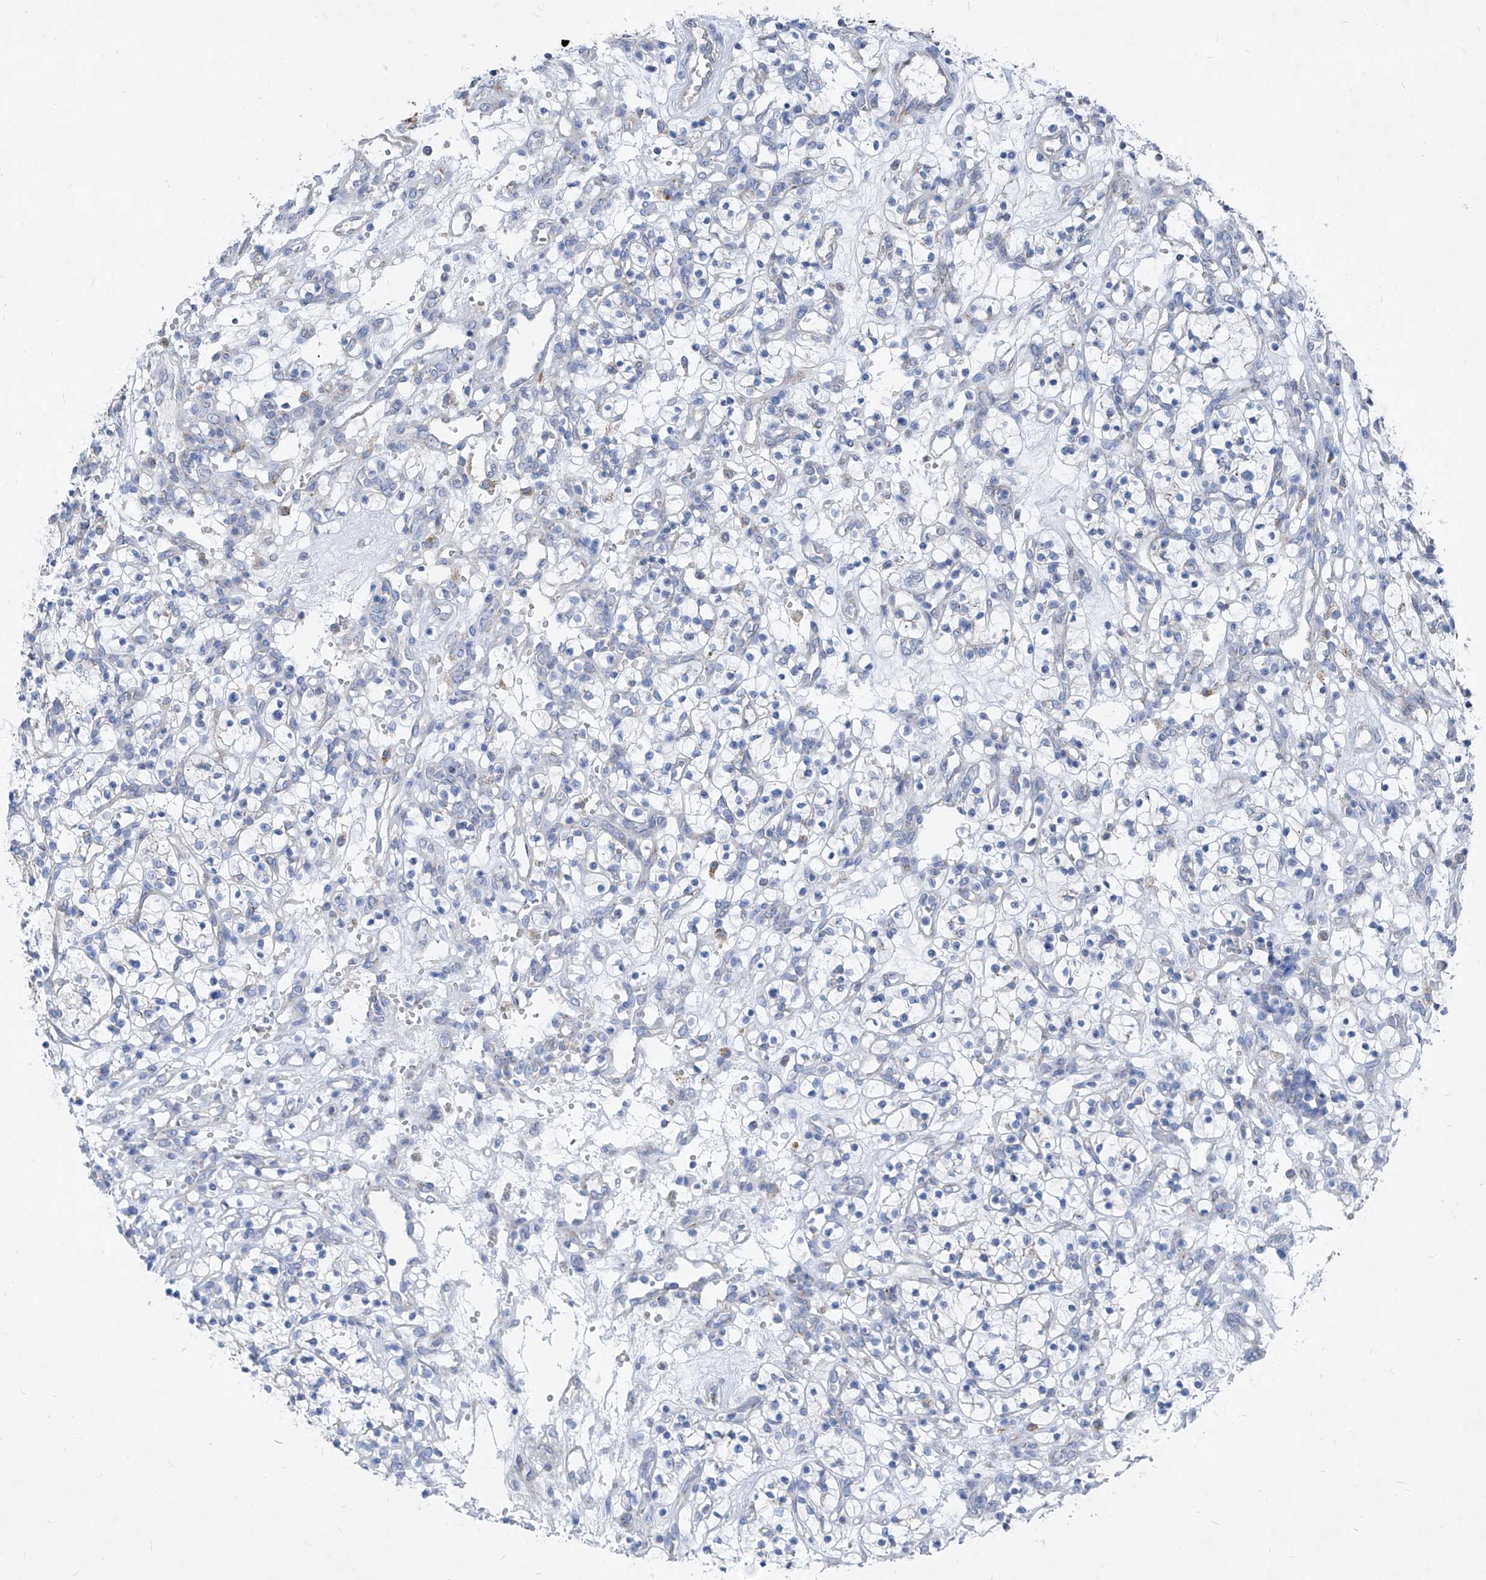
{"staining": {"intensity": "negative", "quantity": "none", "location": "none"}, "tissue": "renal cancer", "cell_type": "Tumor cells", "image_type": "cancer", "snomed": [{"axis": "morphology", "description": "Adenocarcinoma, NOS"}, {"axis": "topography", "description": "Kidney"}], "caption": "A photomicrograph of human renal cancer (adenocarcinoma) is negative for staining in tumor cells.", "gene": "AGPS", "patient": {"sex": "female", "age": 57}}